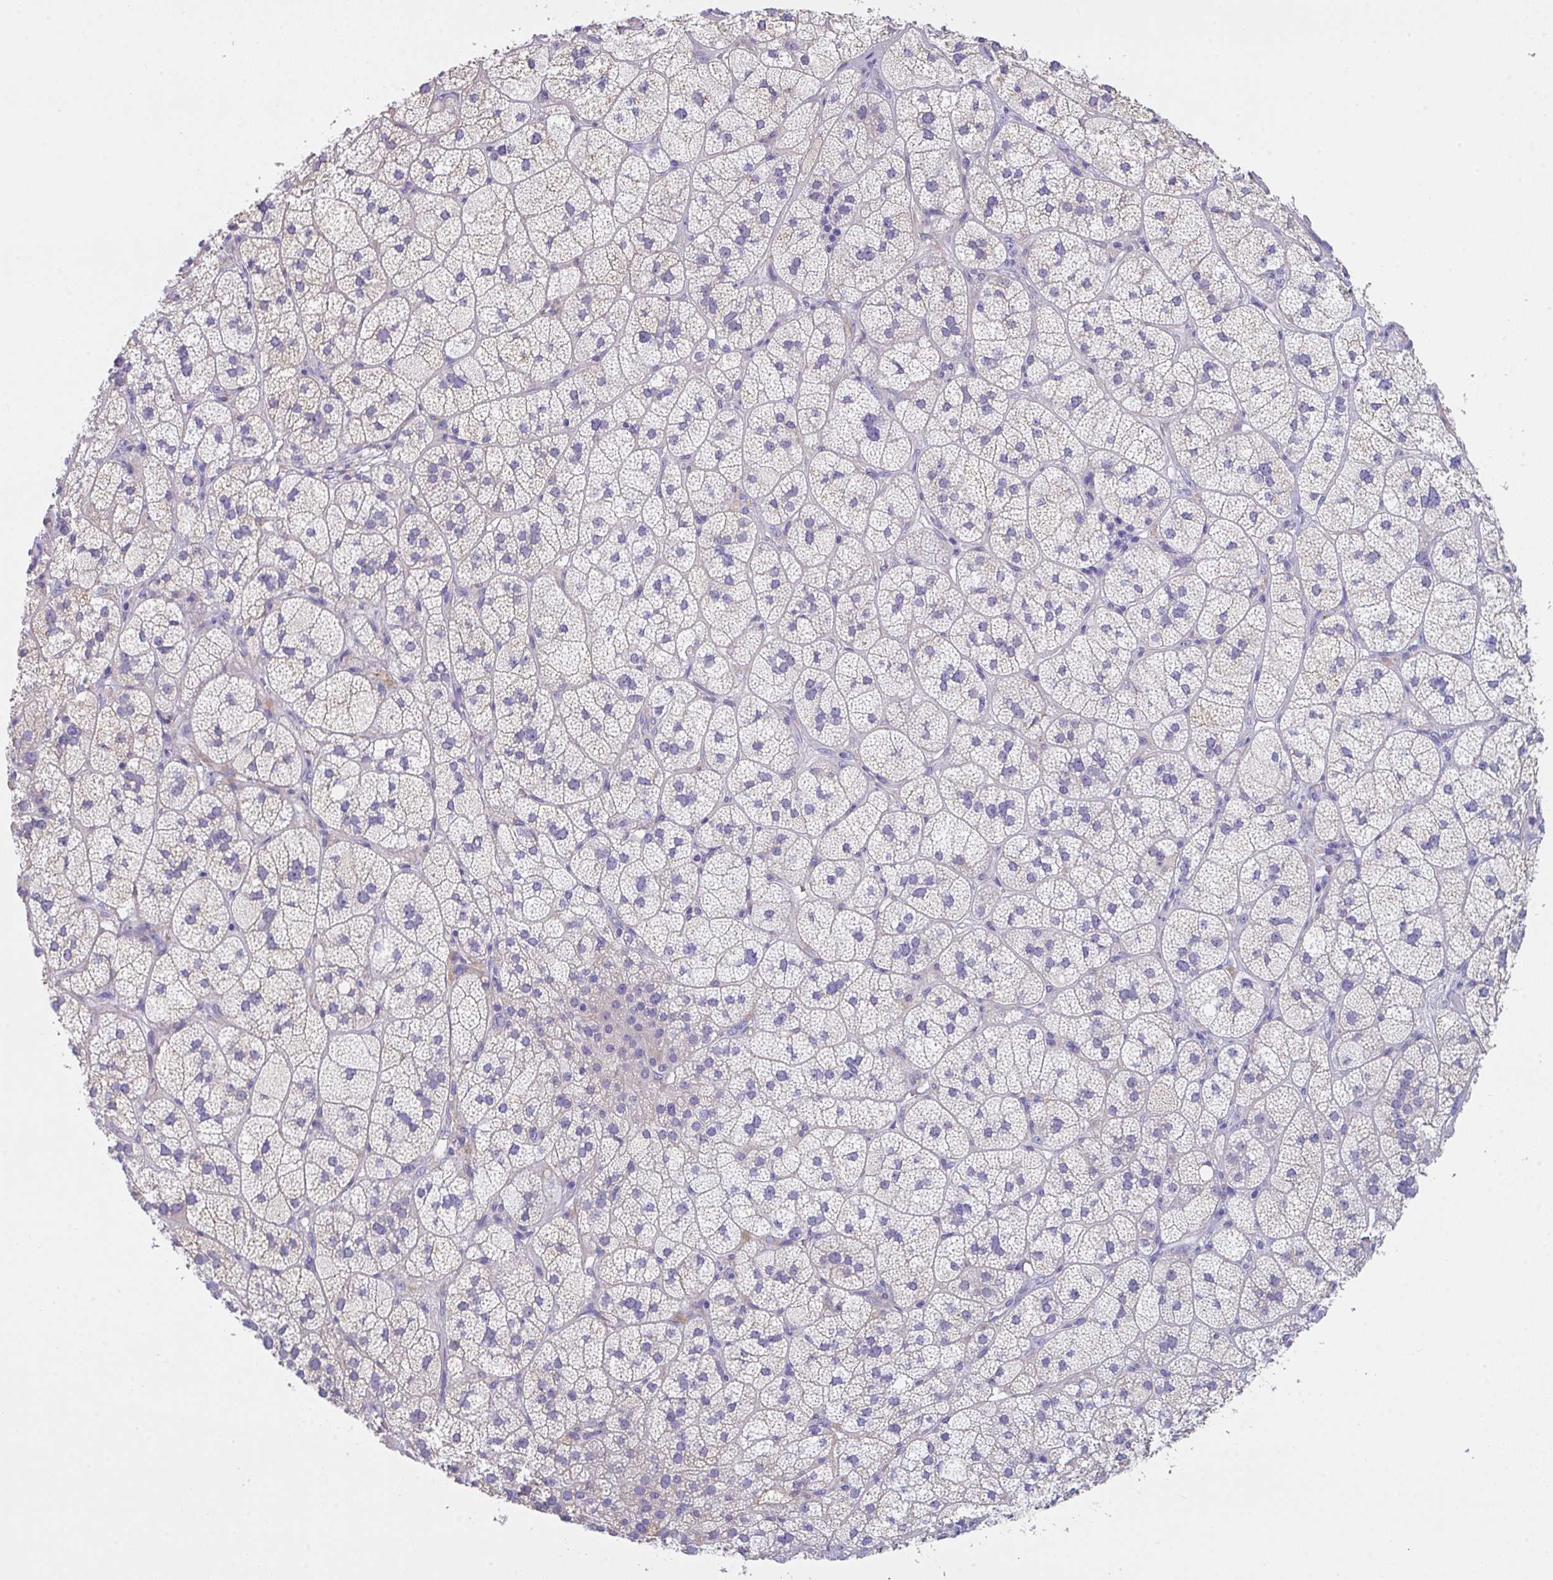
{"staining": {"intensity": "weak", "quantity": "25%-75%", "location": "cytoplasmic/membranous"}, "tissue": "adrenal gland", "cell_type": "Glandular cells", "image_type": "normal", "snomed": [{"axis": "morphology", "description": "Normal tissue, NOS"}, {"axis": "topography", "description": "Adrenal gland"}], "caption": "A micrograph showing weak cytoplasmic/membranous expression in about 25%-75% of glandular cells in benign adrenal gland, as visualized by brown immunohistochemical staining.", "gene": "TFAP2C", "patient": {"sex": "female", "age": 60}}